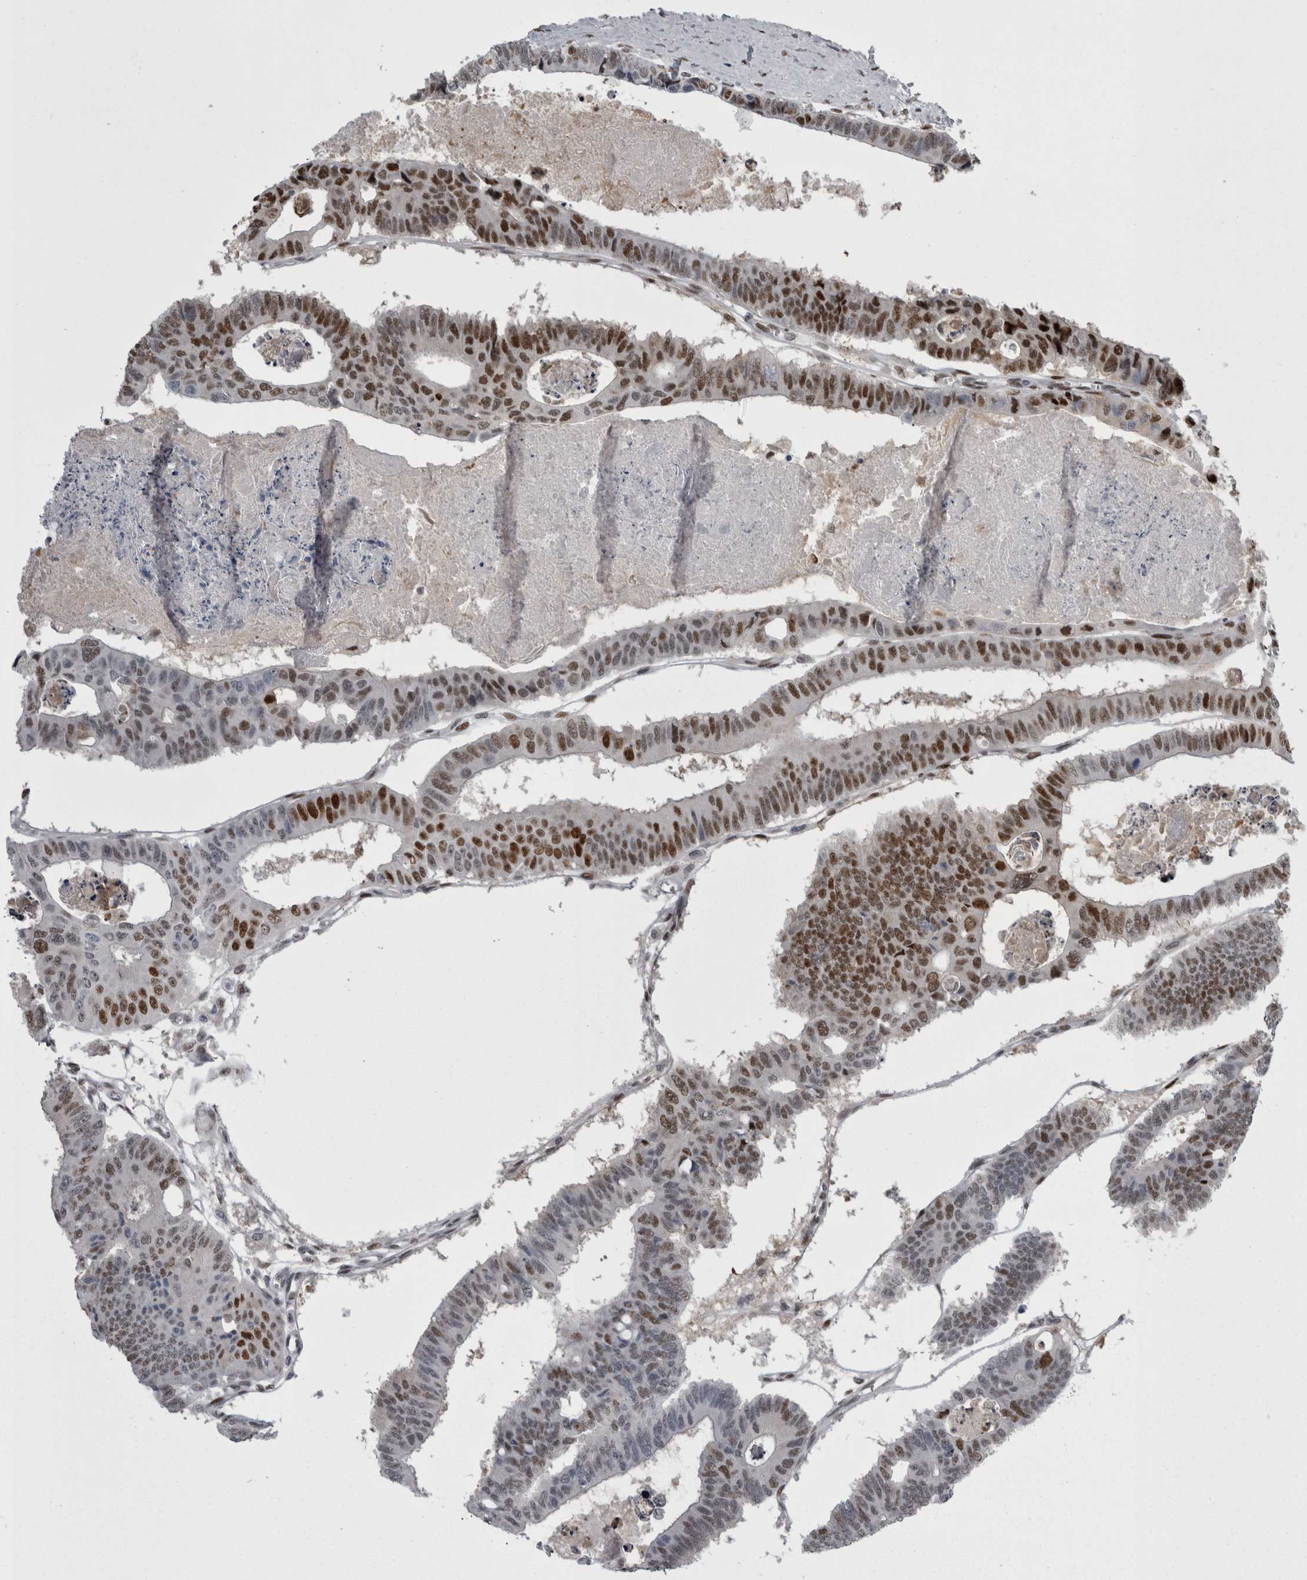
{"staining": {"intensity": "strong", "quantity": "25%-75%", "location": "nuclear"}, "tissue": "colorectal cancer", "cell_type": "Tumor cells", "image_type": "cancer", "snomed": [{"axis": "morphology", "description": "Adenocarcinoma, NOS"}, {"axis": "topography", "description": "Rectum"}], "caption": "Immunohistochemical staining of human colorectal adenocarcinoma displays high levels of strong nuclear positivity in about 25%-75% of tumor cells.", "gene": "C1orf54", "patient": {"sex": "male", "age": 84}}